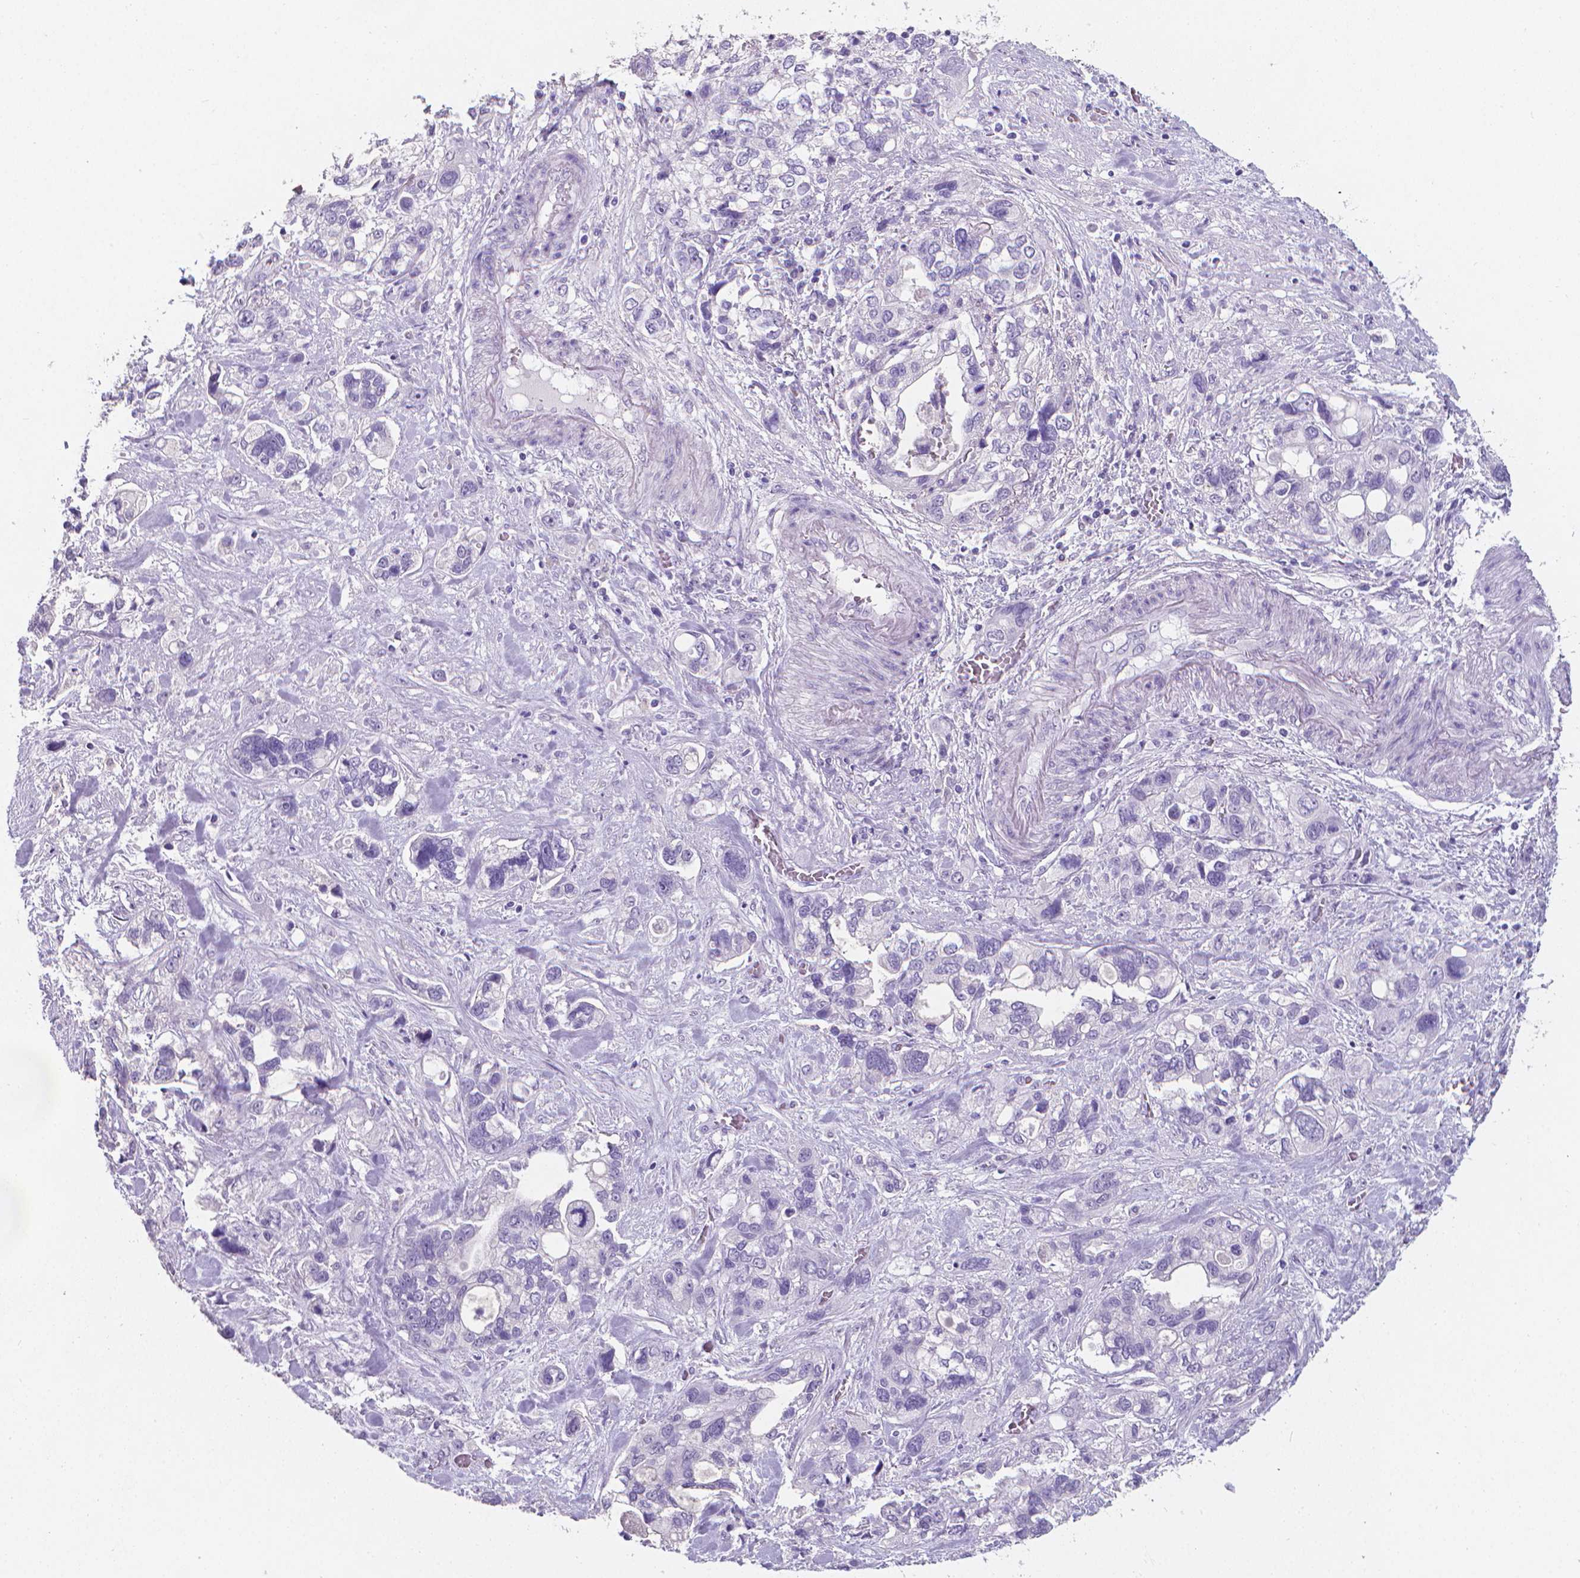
{"staining": {"intensity": "negative", "quantity": "none", "location": "none"}, "tissue": "stomach cancer", "cell_type": "Tumor cells", "image_type": "cancer", "snomed": [{"axis": "morphology", "description": "Adenocarcinoma, NOS"}, {"axis": "topography", "description": "Stomach, upper"}], "caption": "An immunohistochemistry (IHC) histopathology image of stomach cancer is shown. There is no staining in tumor cells of stomach cancer.", "gene": "XPNPEP2", "patient": {"sex": "female", "age": 81}}